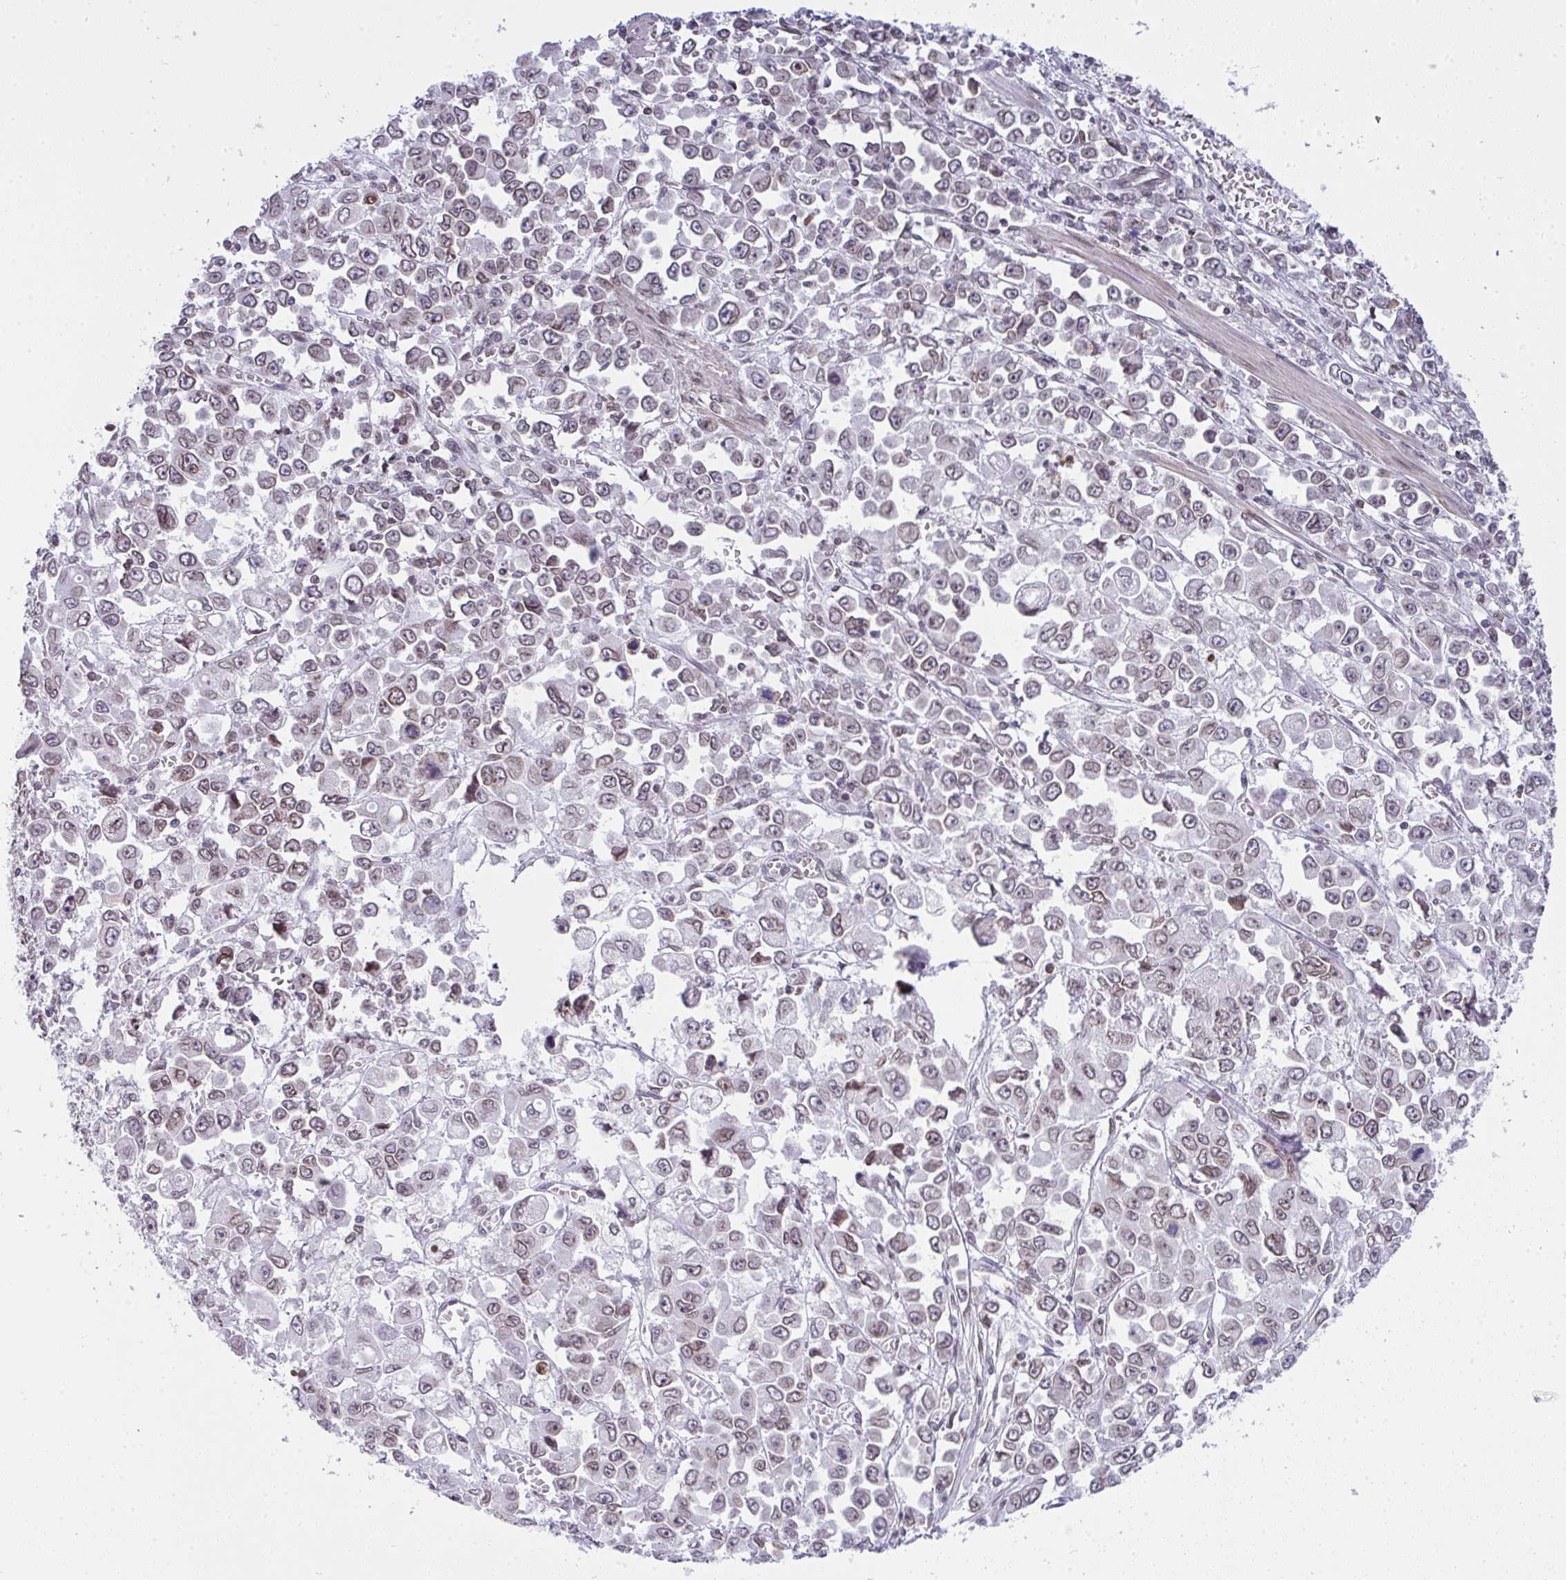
{"staining": {"intensity": "weak", "quantity": ">75%", "location": "cytoplasmic/membranous,nuclear"}, "tissue": "stomach cancer", "cell_type": "Tumor cells", "image_type": "cancer", "snomed": [{"axis": "morphology", "description": "Adenocarcinoma, NOS"}, {"axis": "topography", "description": "Stomach, upper"}], "caption": "Immunohistochemical staining of stomach adenocarcinoma displays low levels of weak cytoplasmic/membranous and nuclear staining in approximately >75% of tumor cells.", "gene": "LMNB2", "patient": {"sex": "male", "age": 70}}